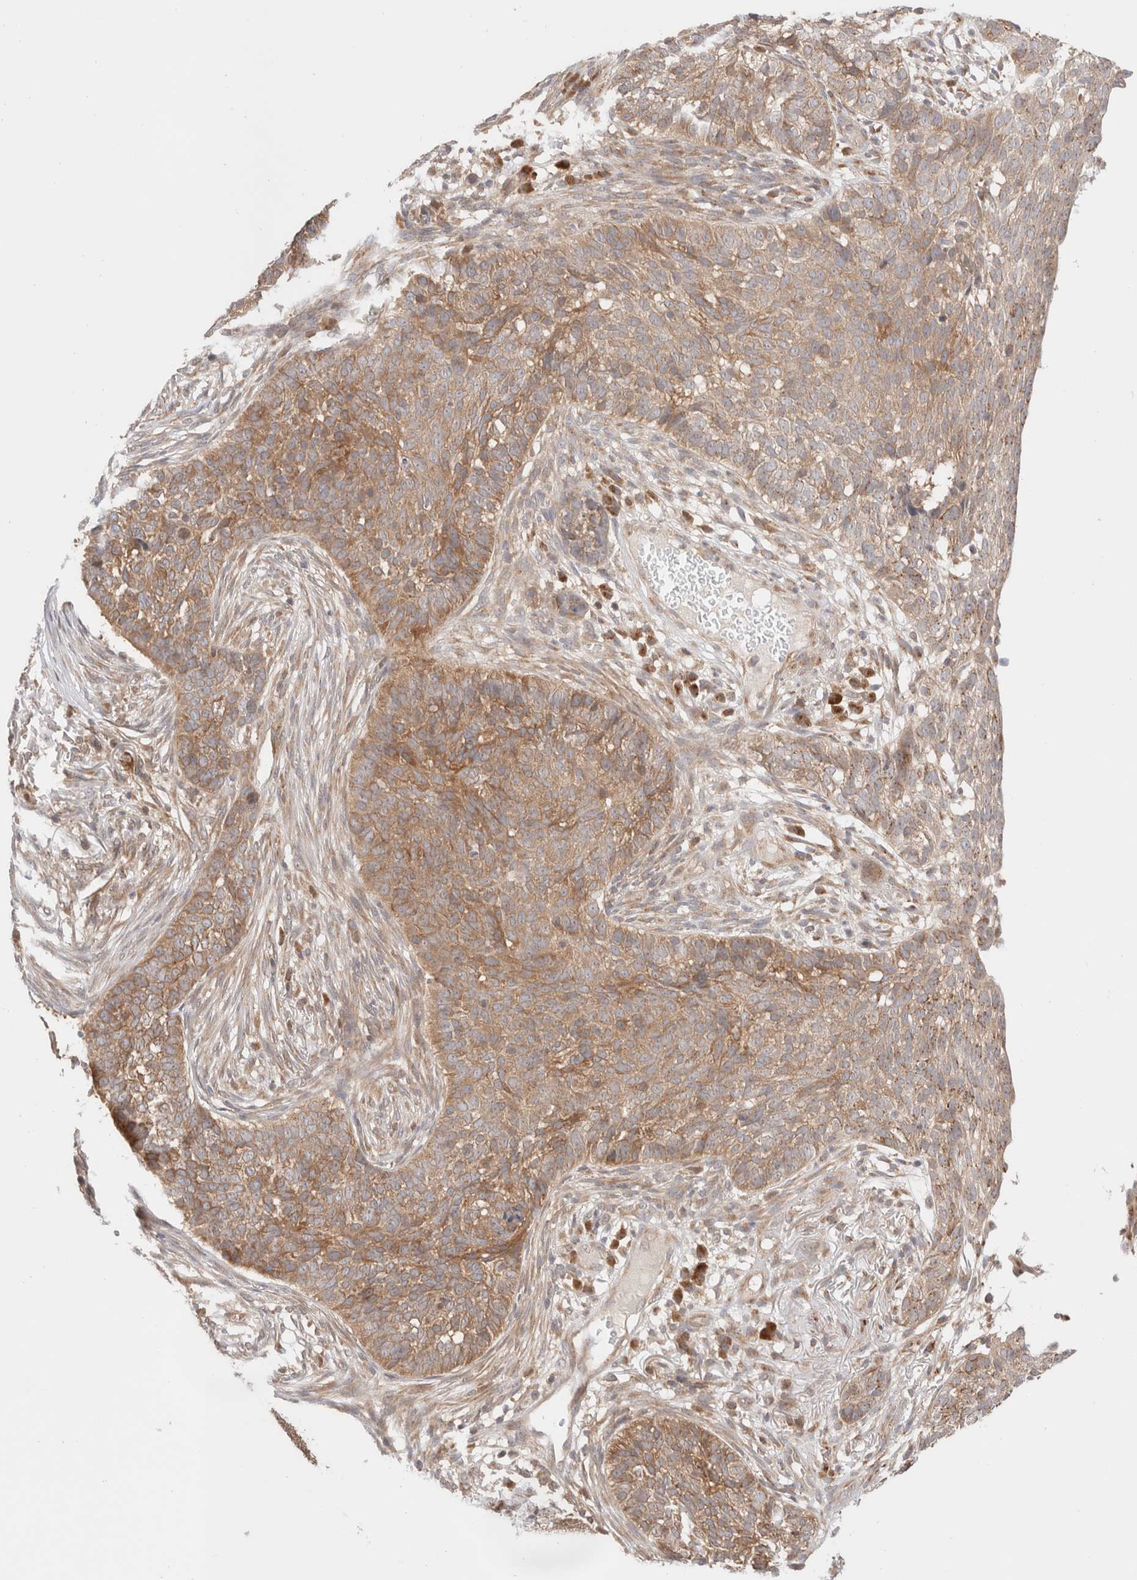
{"staining": {"intensity": "moderate", "quantity": ">75%", "location": "cytoplasmic/membranous"}, "tissue": "skin cancer", "cell_type": "Tumor cells", "image_type": "cancer", "snomed": [{"axis": "morphology", "description": "Basal cell carcinoma"}, {"axis": "topography", "description": "Skin"}], "caption": "Approximately >75% of tumor cells in human basal cell carcinoma (skin) show moderate cytoplasmic/membranous protein positivity as visualized by brown immunohistochemical staining.", "gene": "XKR4", "patient": {"sex": "male", "age": 85}}